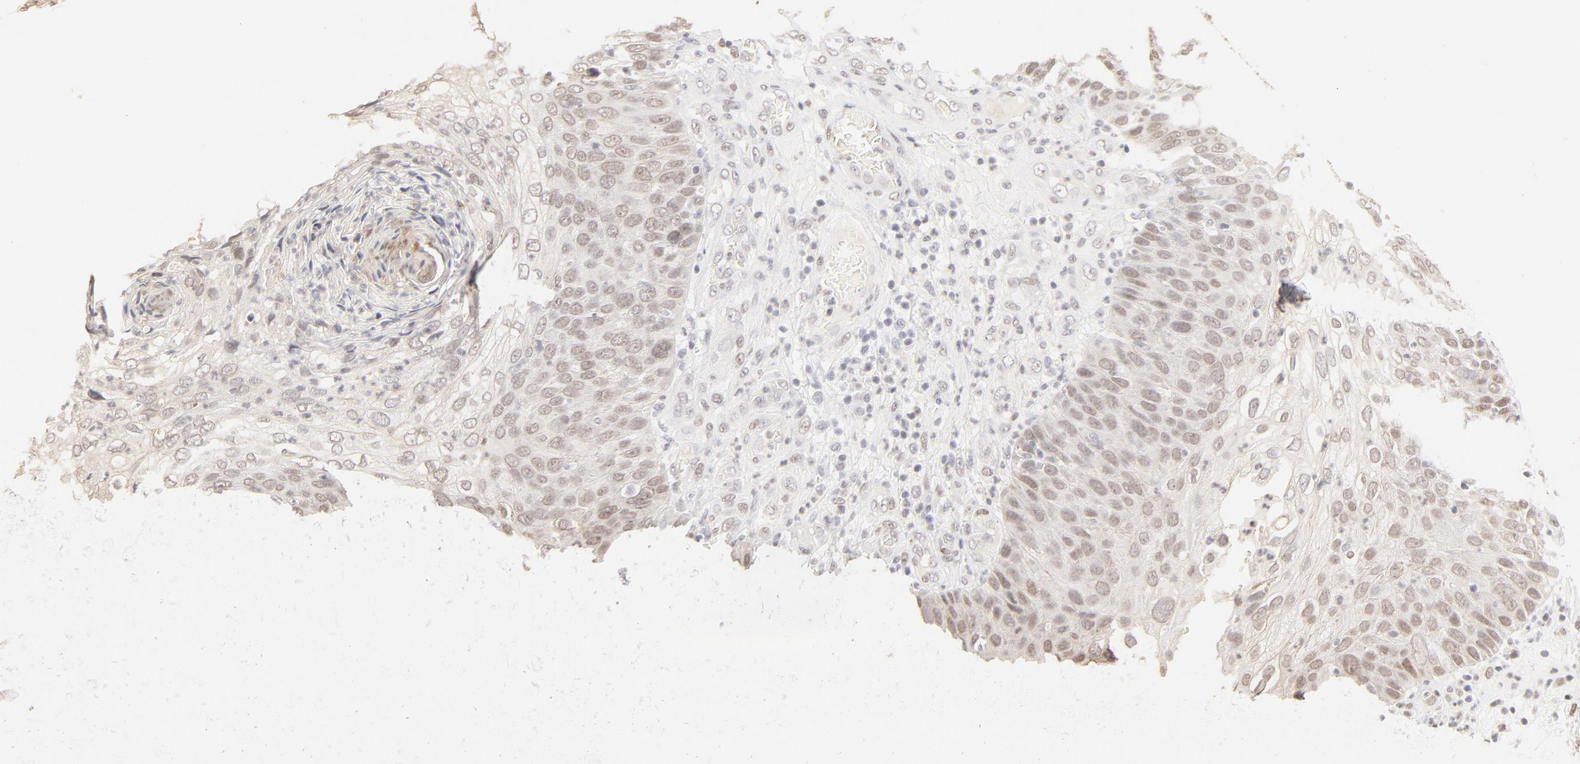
{"staining": {"intensity": "weak", "quantity": "25%-75%", "location": "nuclear"}, "tissue": "skin cancer", "cell_type": "Tumor cells", "image_type": "cancer", "snomed": [{"axis": "morphology", "description": "Squamous cell carcinoma, NOS"}, {"axis": "topography", "description": "Skin"}], "caption": "A brown stain labels weak nuclear positivity of a protein in skin cancer tumor cells. The protein is shown in brown color, while the nuclei are stained blue.", "gene": "PBX3", "patient": {"sex": "male", "age": 87}}